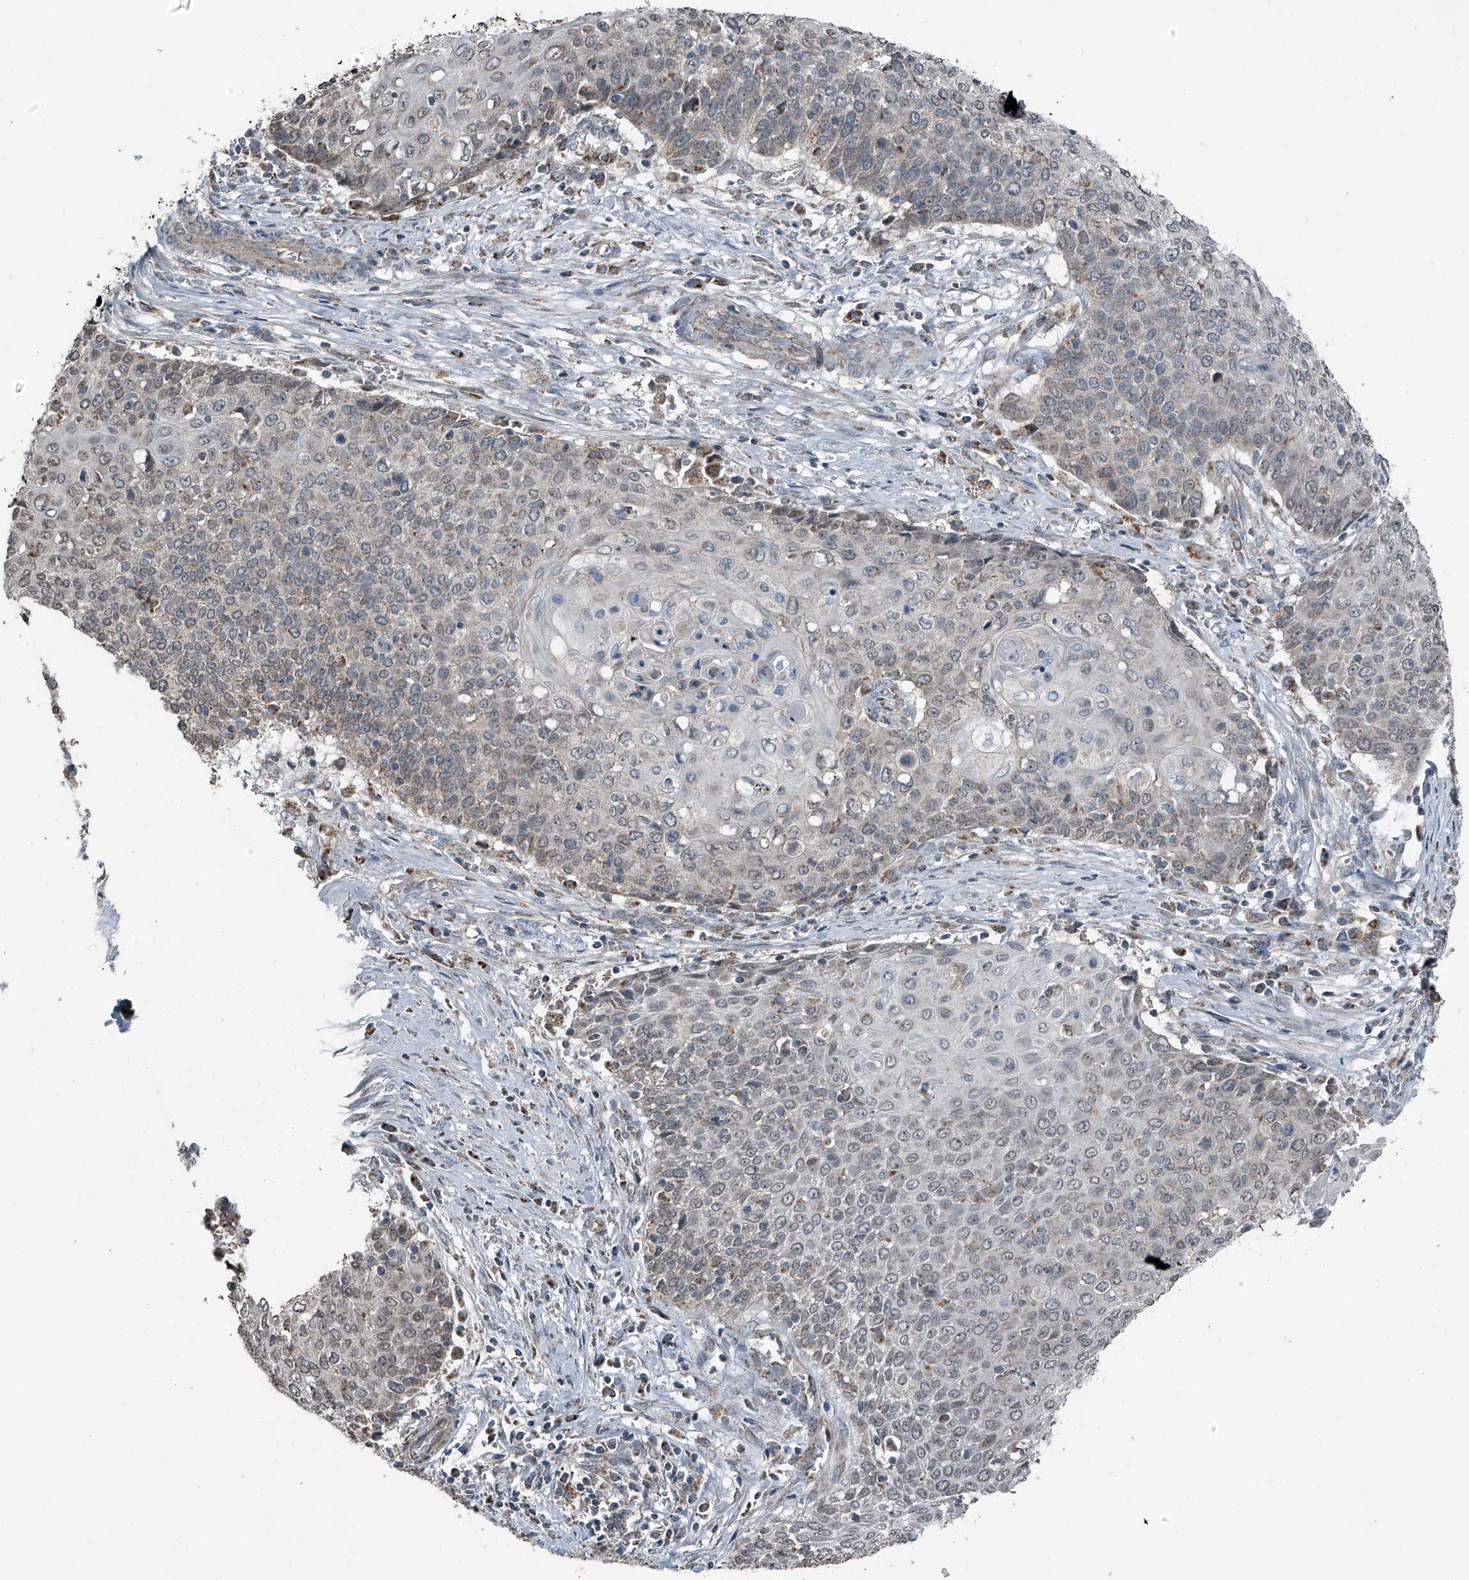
{"staining": {"intensity": "weak", "quantity": "<25%", "location": "cytoplasmic/membranous"}, "tissue": "cervical cancer", "cell_type": "Tumor cells", "image_type": "cancer", "snomed": [{"axis": "morphology", "description": "Squamous cell carcinoma, NOS"}, {"axis": "topography", "description": "Cervix"}], "caption": "Cervical cancer stained for a protein using immunohistochemistry (IHC) displays no expression tumor cells.", "gene": "CHRNA7", "patient": {"sex": "female", "age": 39}}